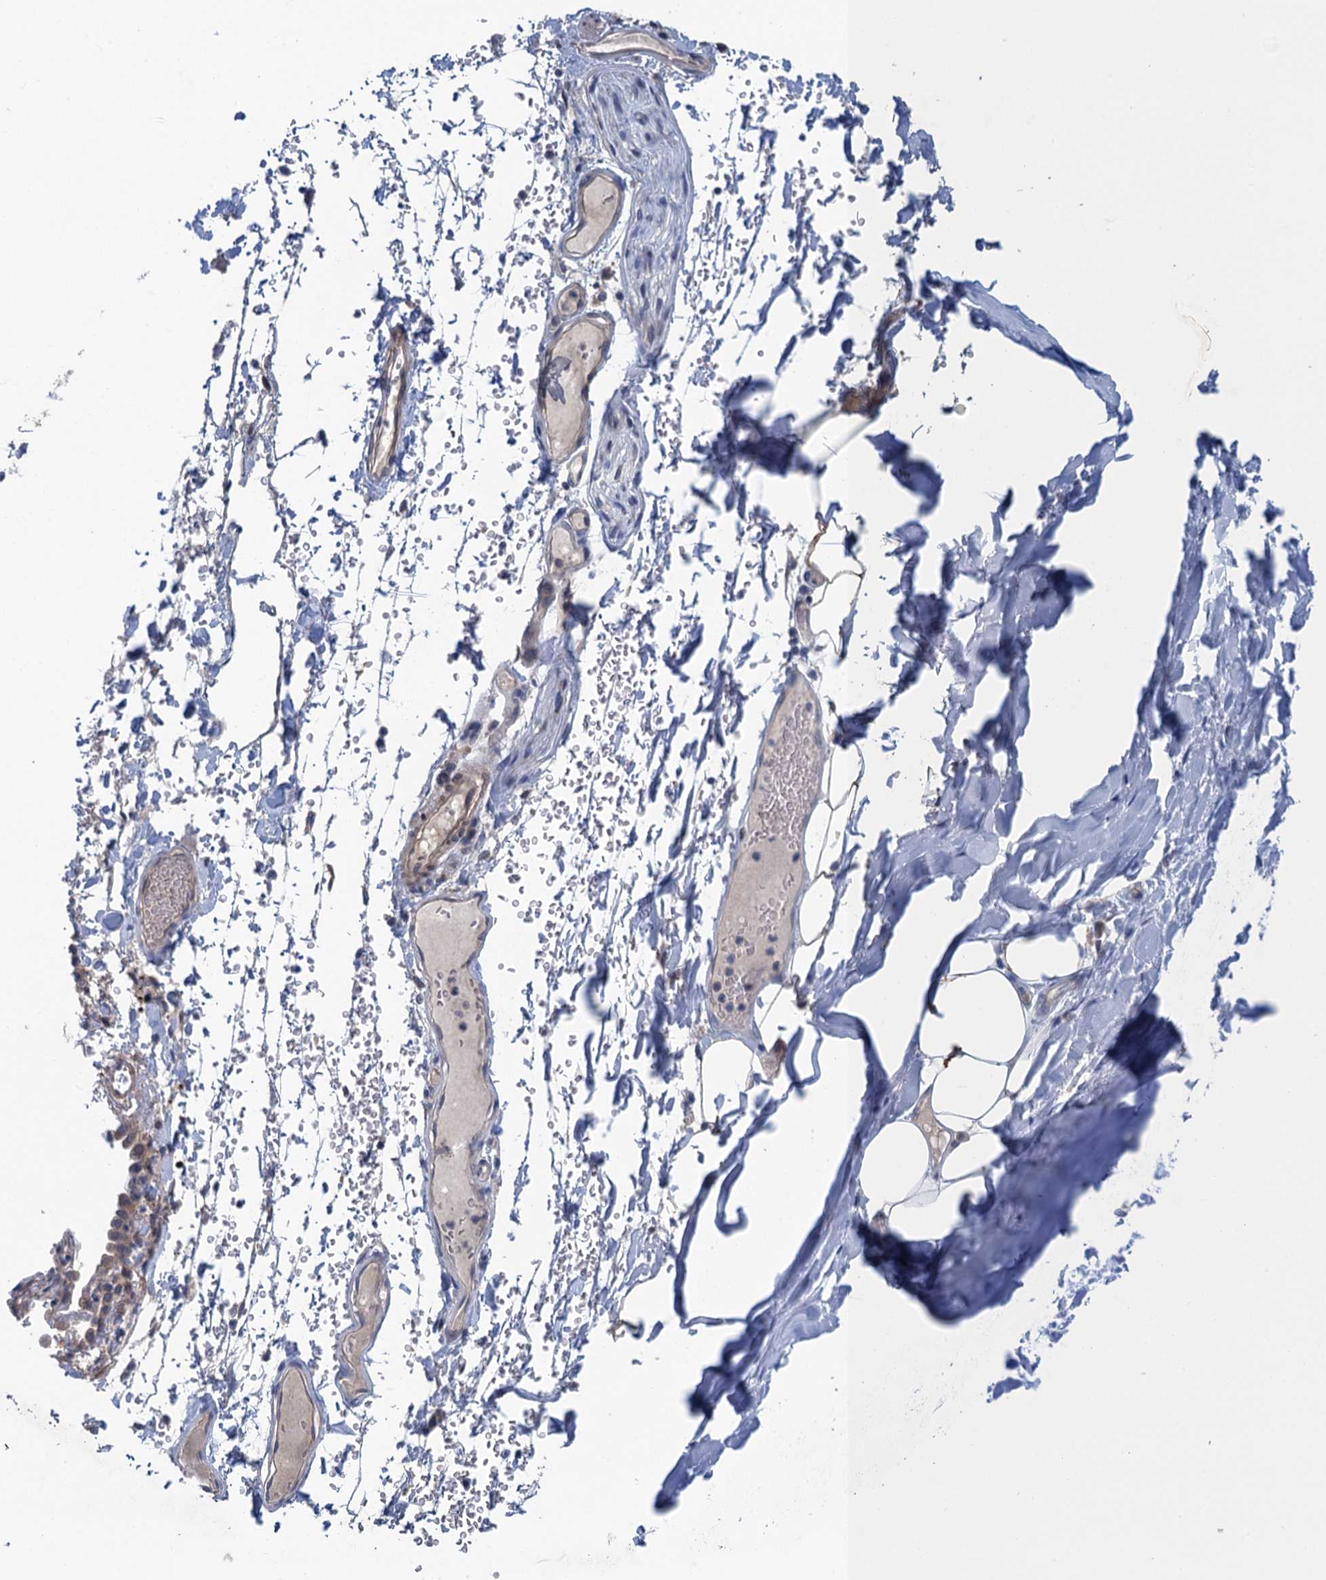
{"staining": {"intensity": "negative", "quantity": "none", "location": "none"}, "tissue": "adipose tissue", "cell_type": "Adipocytes", "image_type": "normal", "snomed": [{"axis": "morphology", "description": "Normal tissue, NOS"}, {"axis": "topography", "description": "Lymph node"}, {"axis": "topography", "description": "Cartilage tissue"}, {"axis": "topography", "description": "Bronchus"}], "caption": "A micrograph of adipose tissue stained for a protein exhibits no brown staining in adipocytes. The staining is performed using DAB (3,3'-diaminobenzidine) brown chromogen with nuclei counter-stained in using hematoxylin.", "gene": "CTU2", "patient": {"sex": "male", "age": 63}}